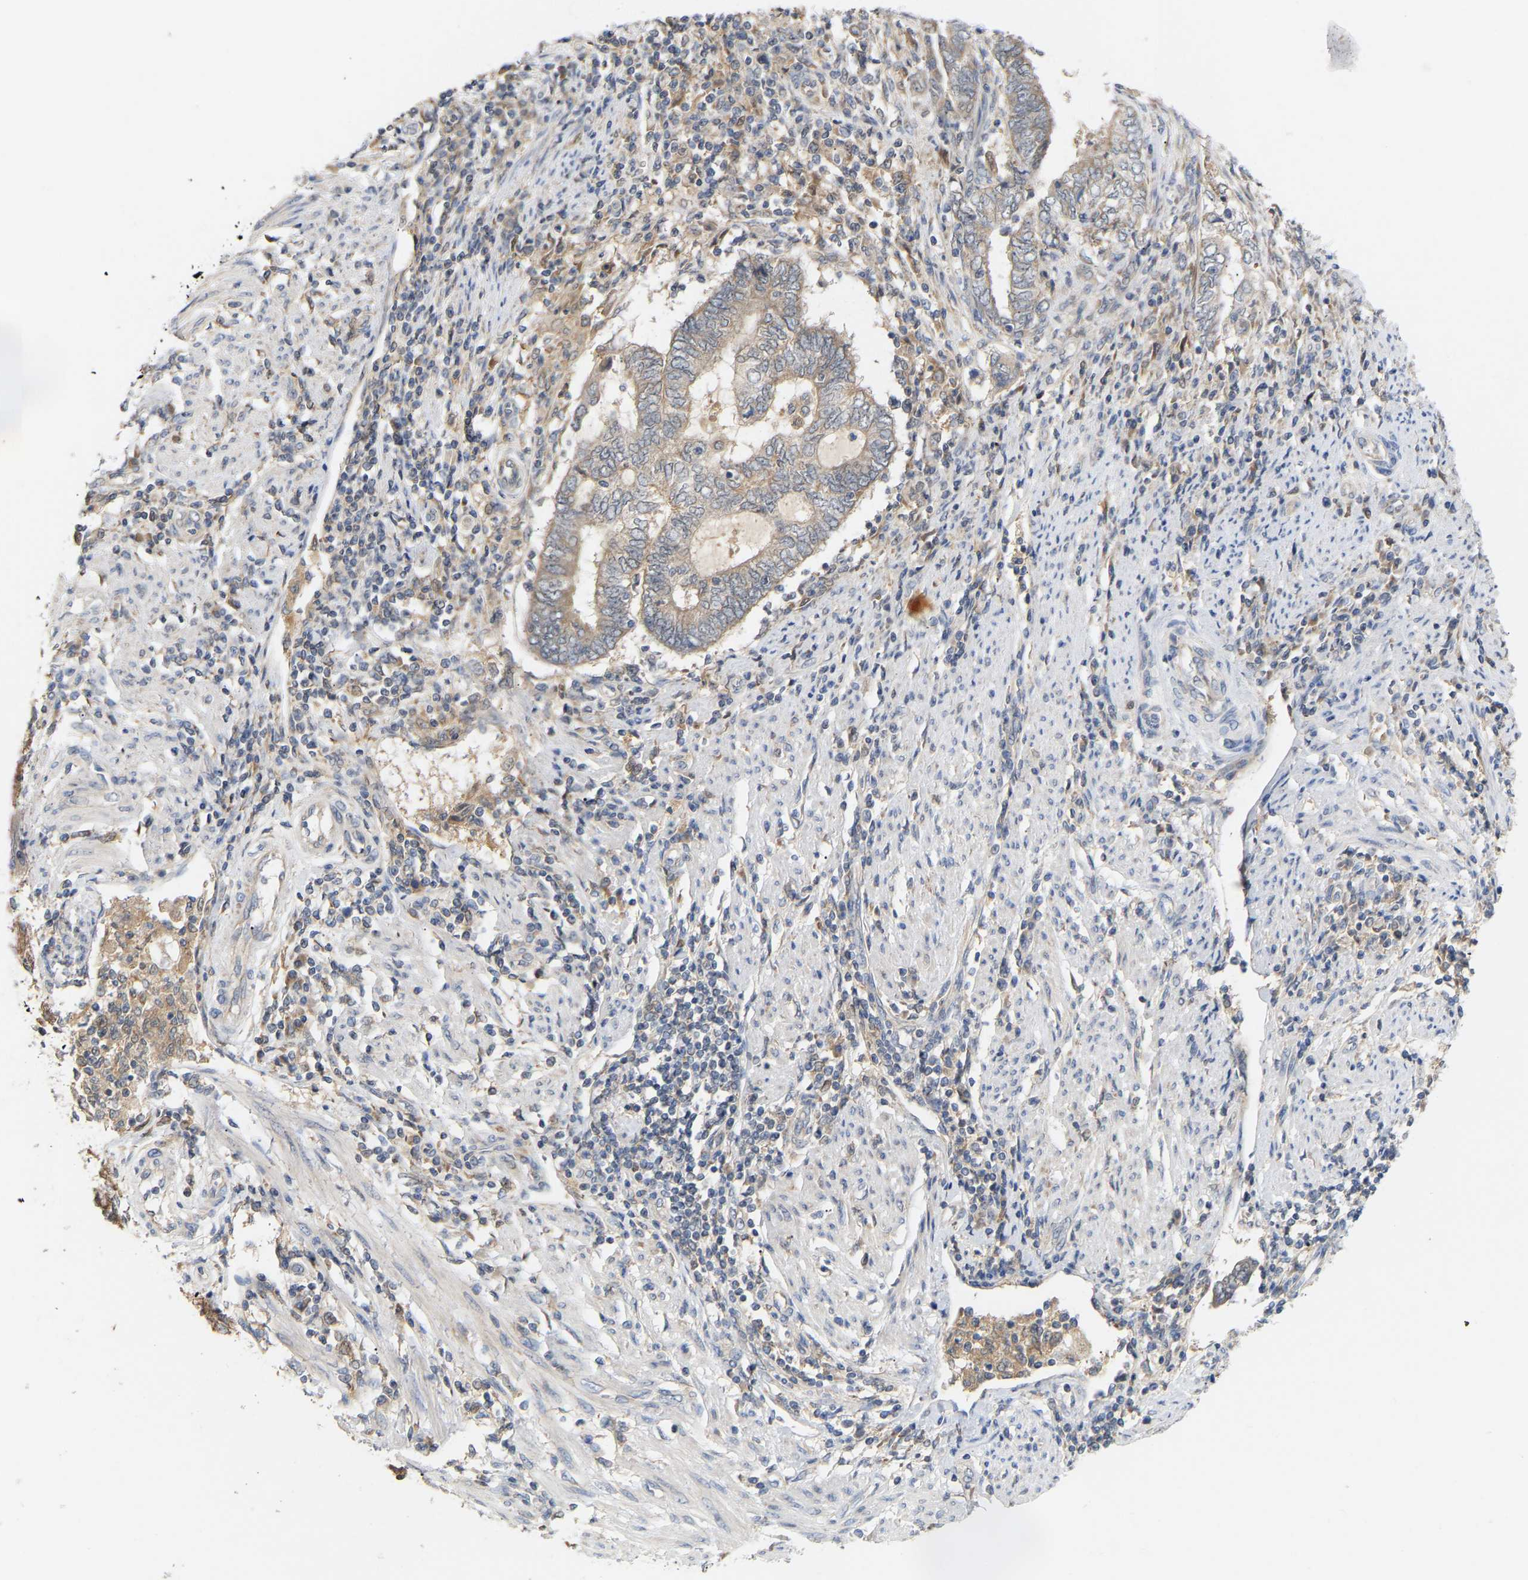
{"staining": {"intensity": "weak", "quantity": "<25%", "location": "cytoplasmic/membranous"}, "tissue": "endometrial cancer", "cell_type": "Tumor cells", "image_type": "cancer", "snomed": [{"axis": "morphology", "description": "Adenocarcinoma, NOS"}, {"axis": "topography", "description": "Uterus"}, {"axis": "topography", "description": "Endometrium"}], "caption": "Human endometrial cancer (adenocarcinoma) stained for a protein using IHC reveals no expression in tumor cells.", "gene": "TPMT", "patient": {"sex": "female", "age": 70}}